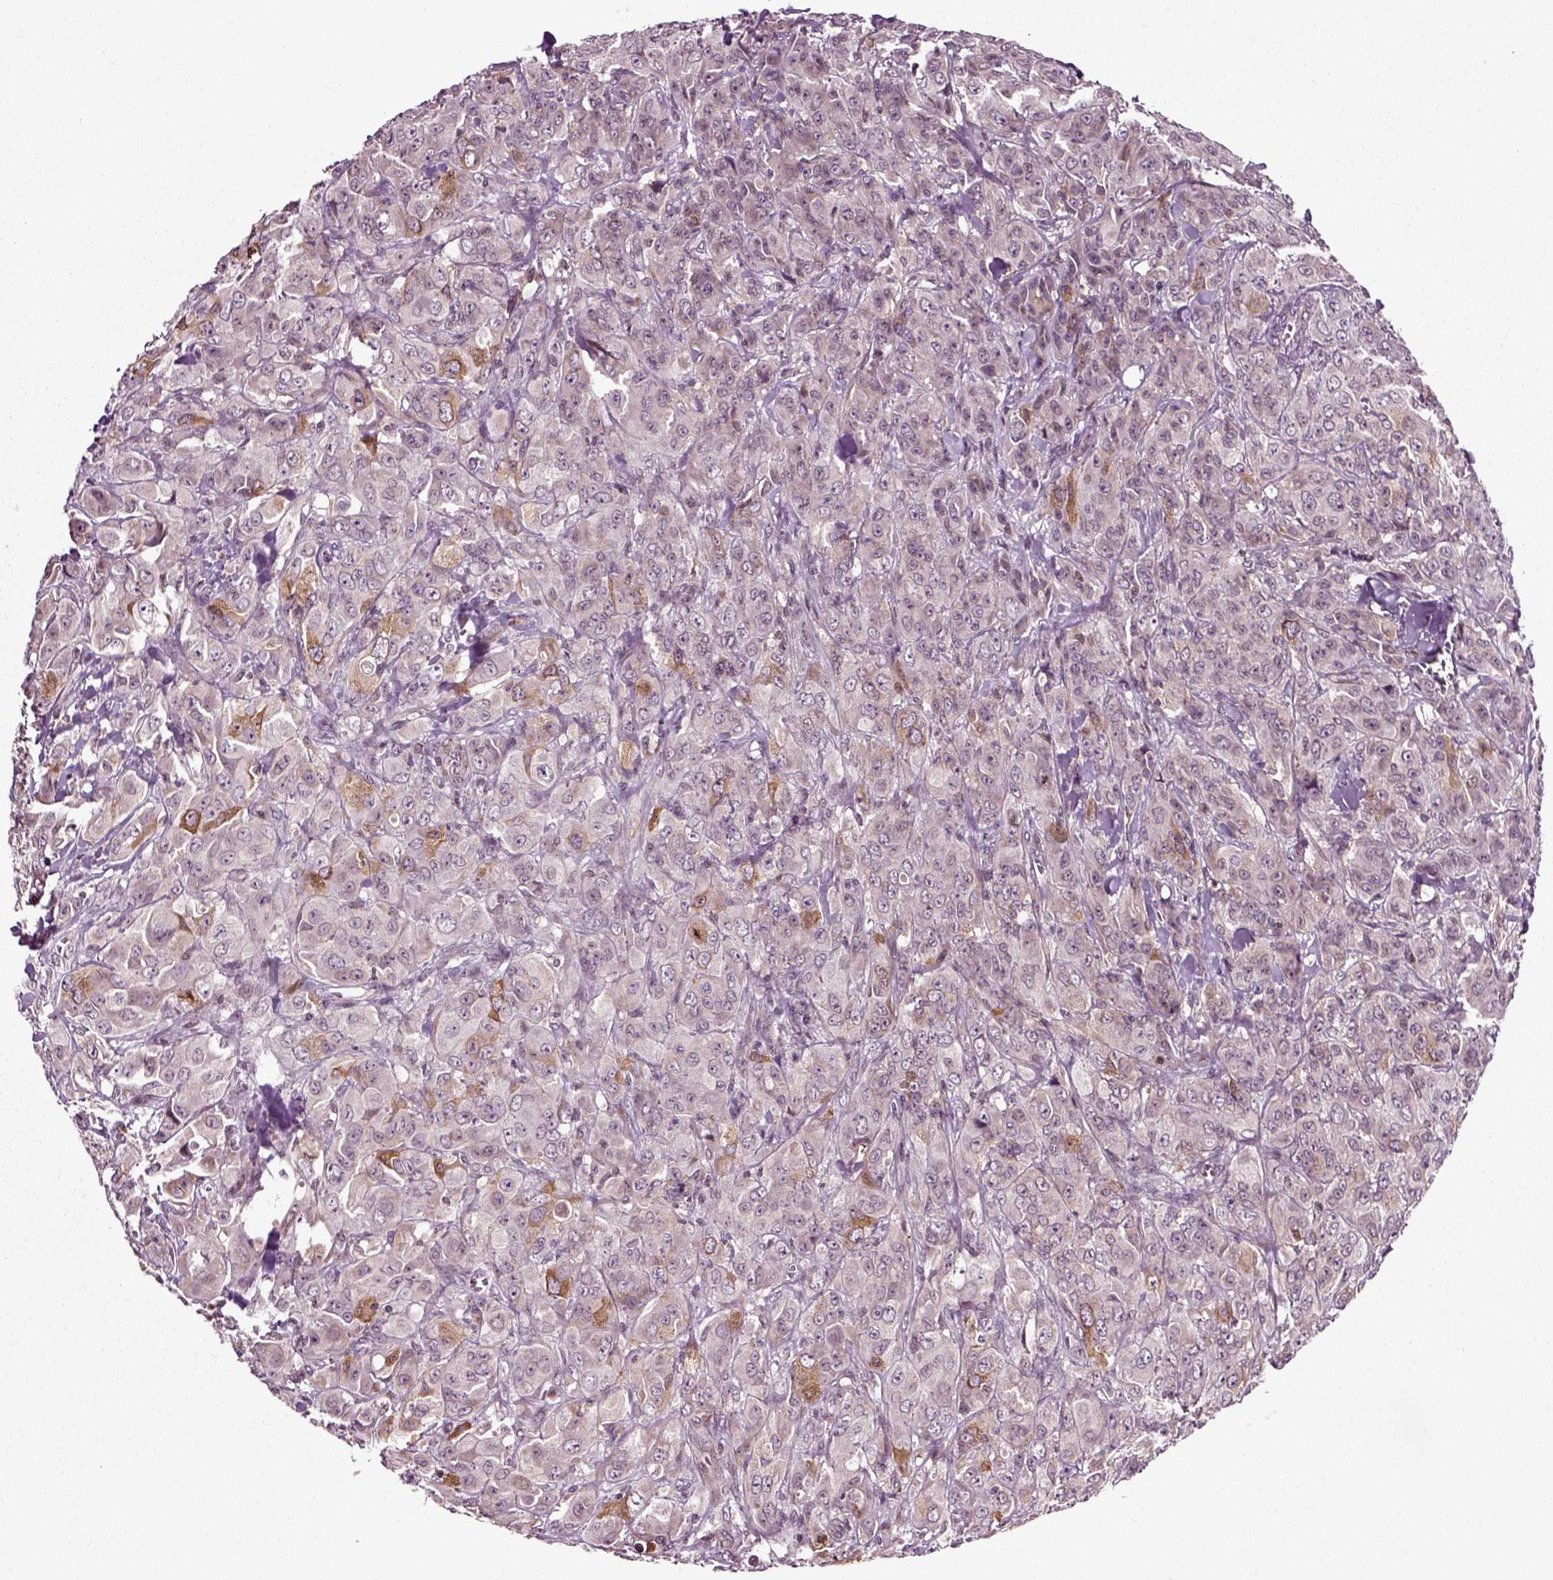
{"staining": {"intensity": "moderate", "quantity": "<25%", "location": "cytoplasmic/membranous"}, "tissue": "breast cancer", "cell_type": "Tumor cells", "image_type": "cancer", "snomed": [{"axis": "morphology", "description": "Duct carcinoma"}, {"axis": "topography", "description": "Breast"}], "caption": "The photomicrograph demonstrates a brown stain indicating the presence of a protein in the cytoplasmic/membranous of tumor cells in breast cancer (intraductal carcinoma). Nuclei are stained in blue.", "gene": "KNSTRN", "patient": {"sex": "female", "age": 43}}